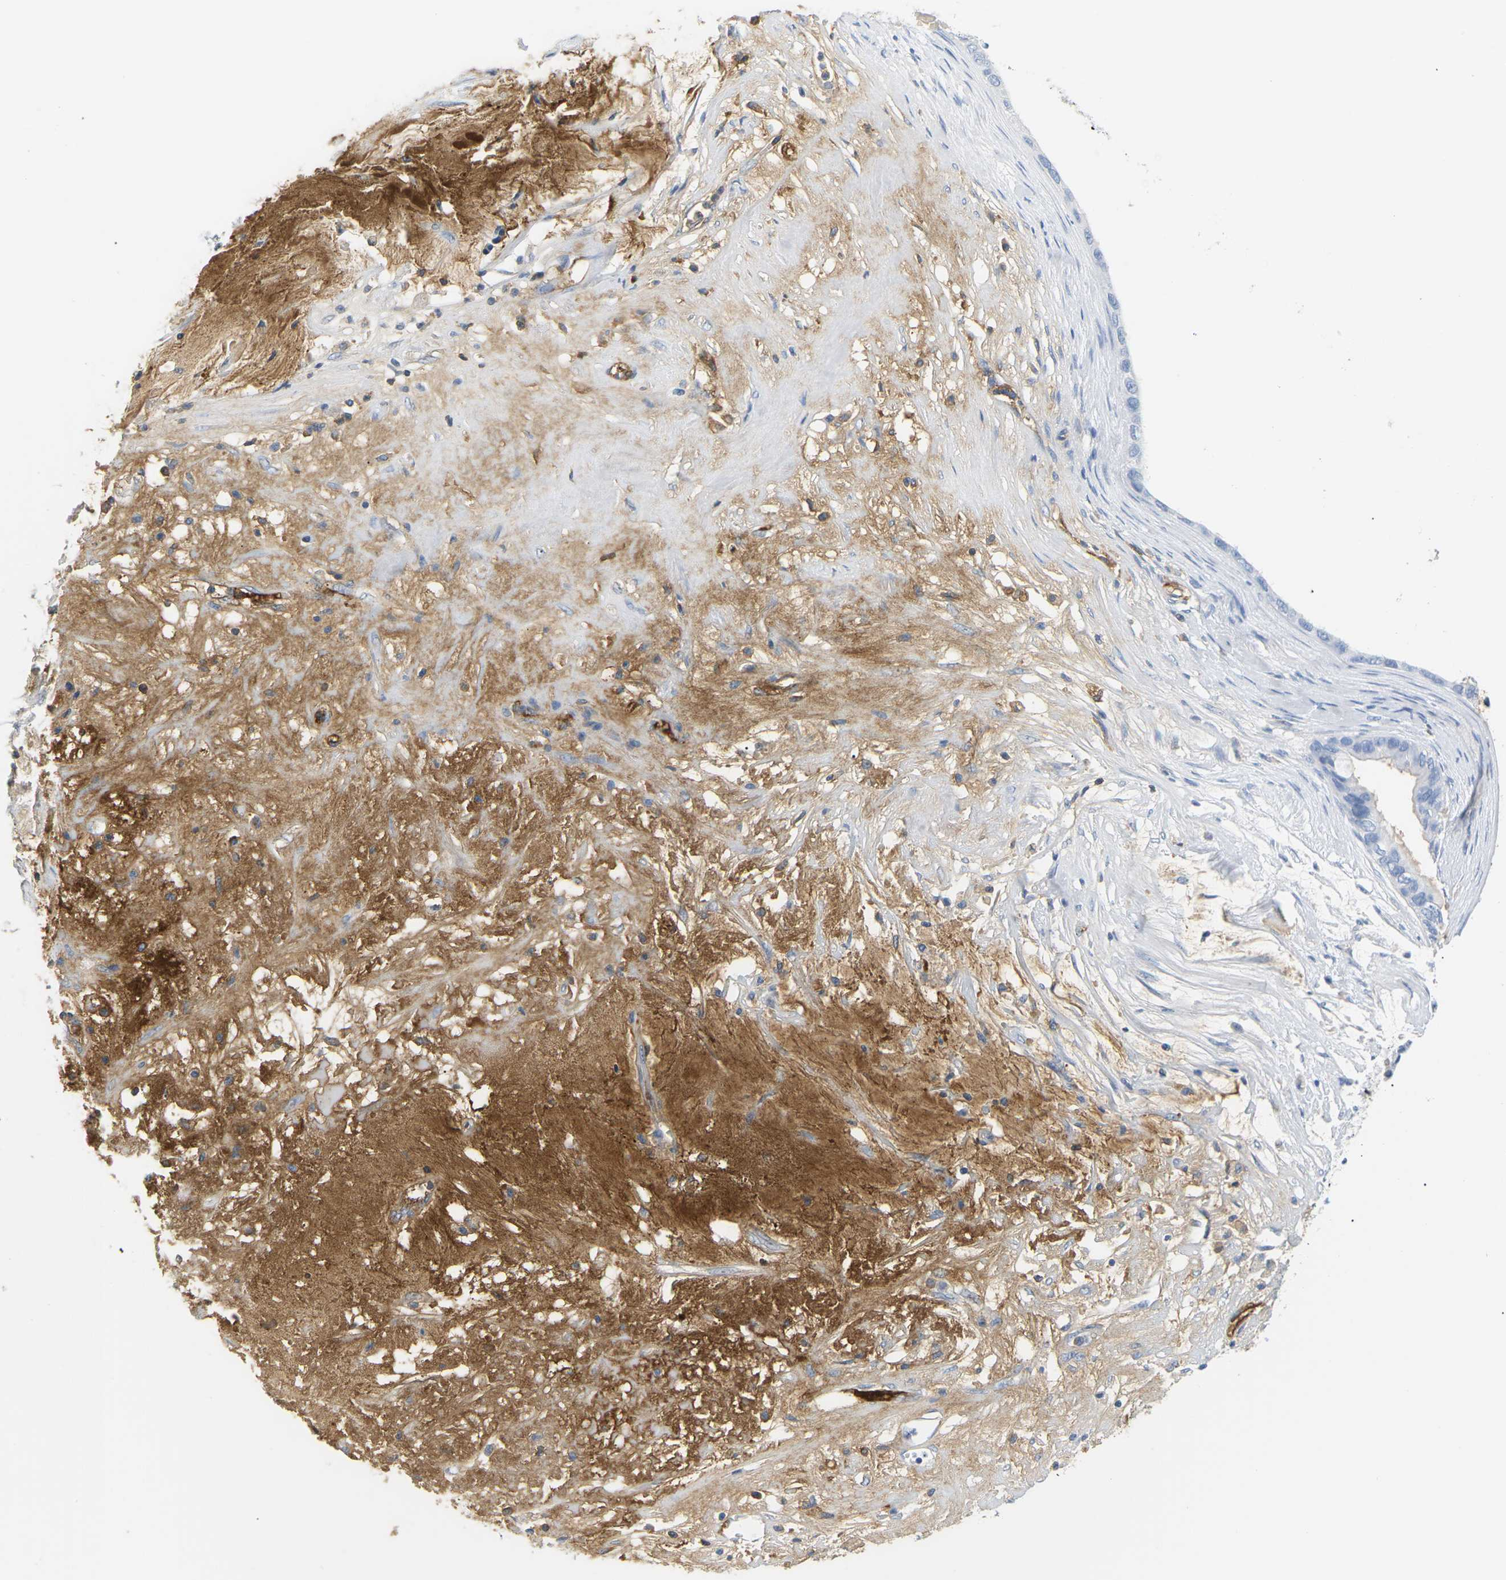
{"staining": {"intensity": "negative", "quantity": "none", "location": "none"}, "tissue": "ovarian cancer", "cell_type": "Tumor cells", "image_type": "cancer", "snomed": [{"axis": "morphology", "description": "Cystadenocarcinoma, mucinous, NOS"}, {"axis": "topography", "description": "Ovary"}], "caption": "This is a image of immunohistochemistry (IHC) staining of mucinous cystadenocarcinoma (ovarian), which shows no positivity in tumor cells.", "gene": "APOB", "patient": {"sex": "female", "age": 80}}